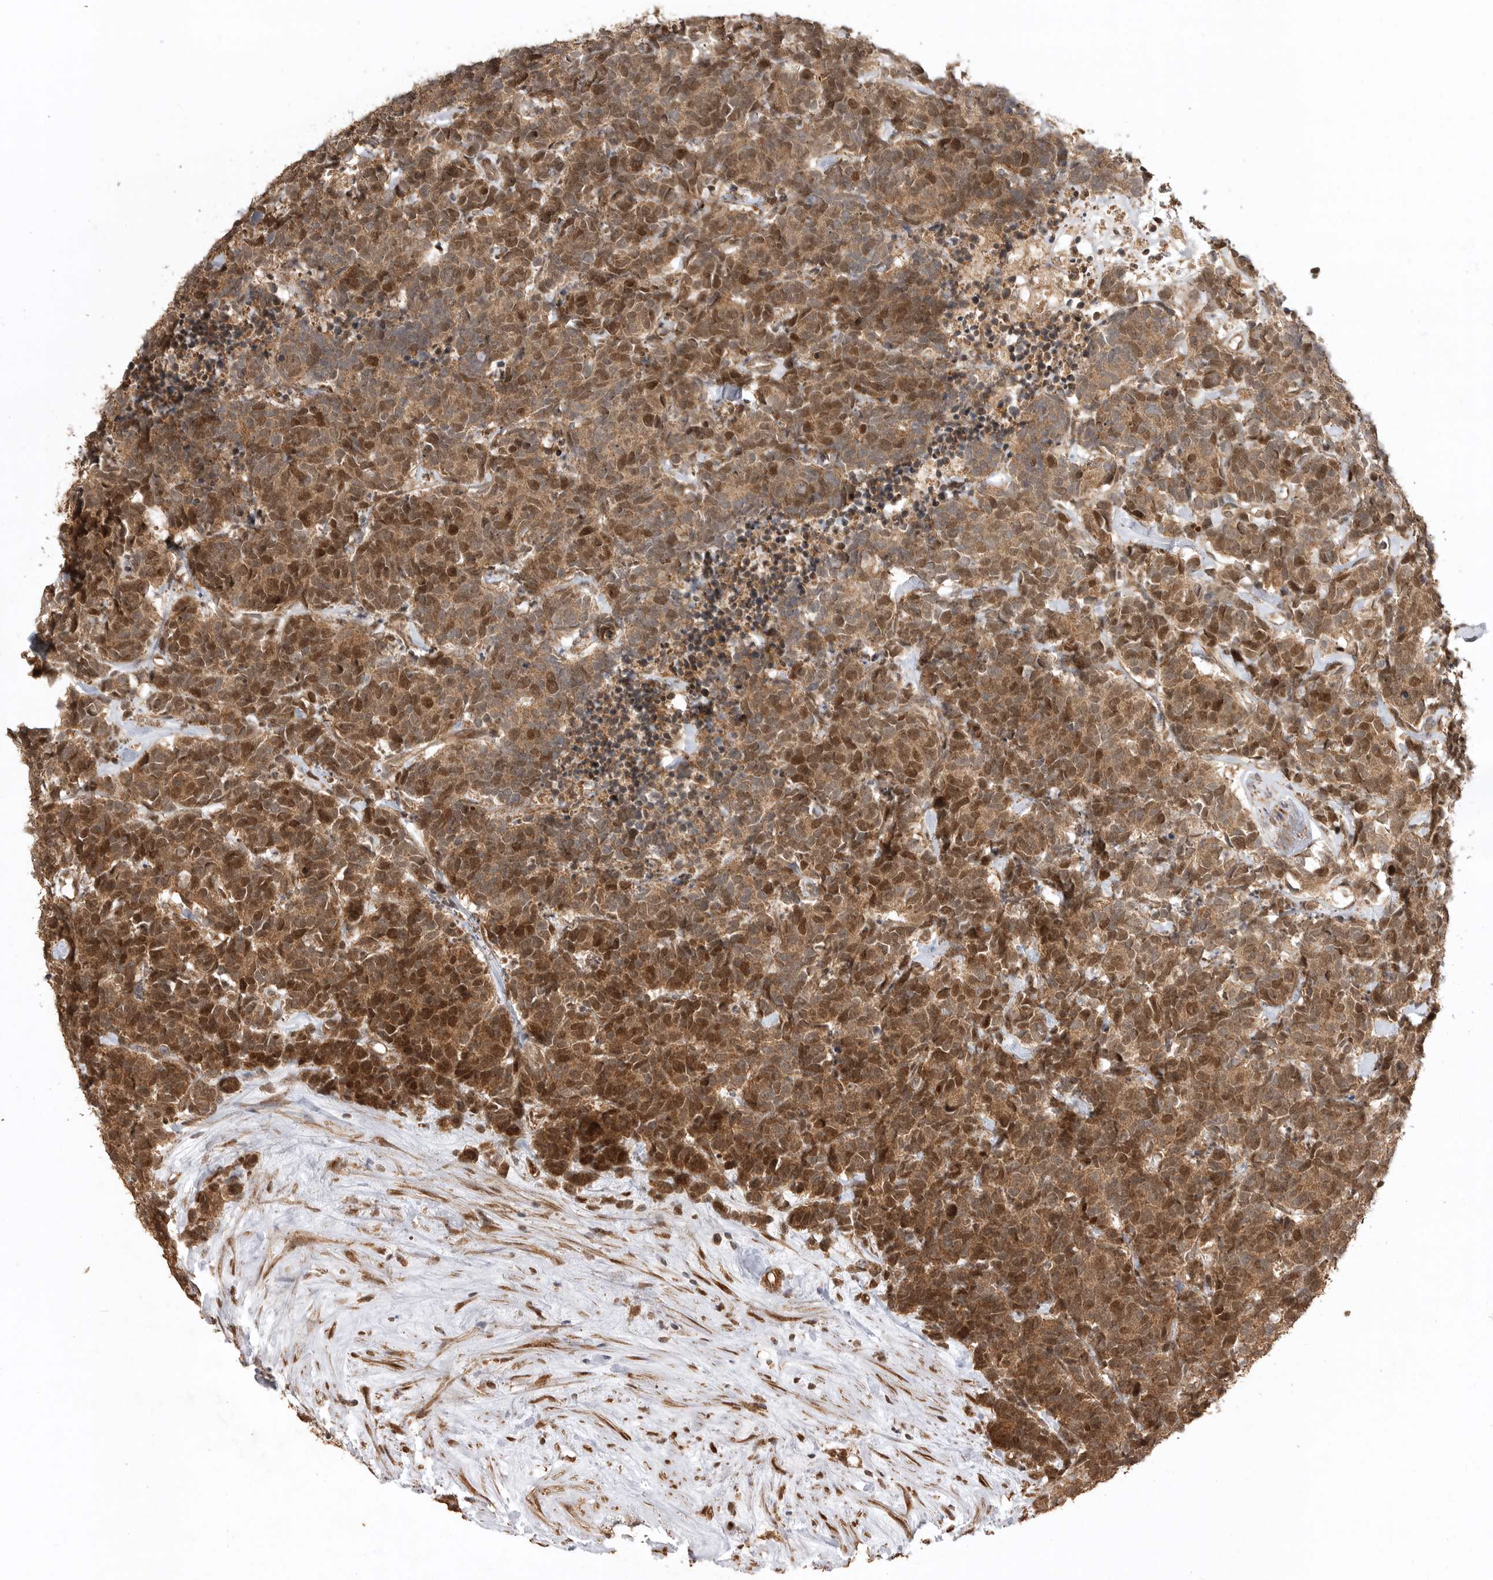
{"staining": {"intensity": "moderate", "quantity": ">75%", "location": "cytoplasmic/membranous,nuclear"}, "tissue": "carcinoid", "cell_type": "Tumor cells", "image_type": "cancer", "snomed": [{"axis": "morphology", "description": "Carcinoma, NOS"}, {"axis": "morphology", "description": "Carcinoid, malignant, NOS"}, {"axis": "topography", "description": "Urinary bladder"}], "caption": "Carcinoid (malignant) stained with immunohistochemistry displays moderate cytoplasmic/membranous and nuclear positivity in about >75% of tumor cells.", "gene": "BOC", "patient": {"sex": "male", "age": 57}}